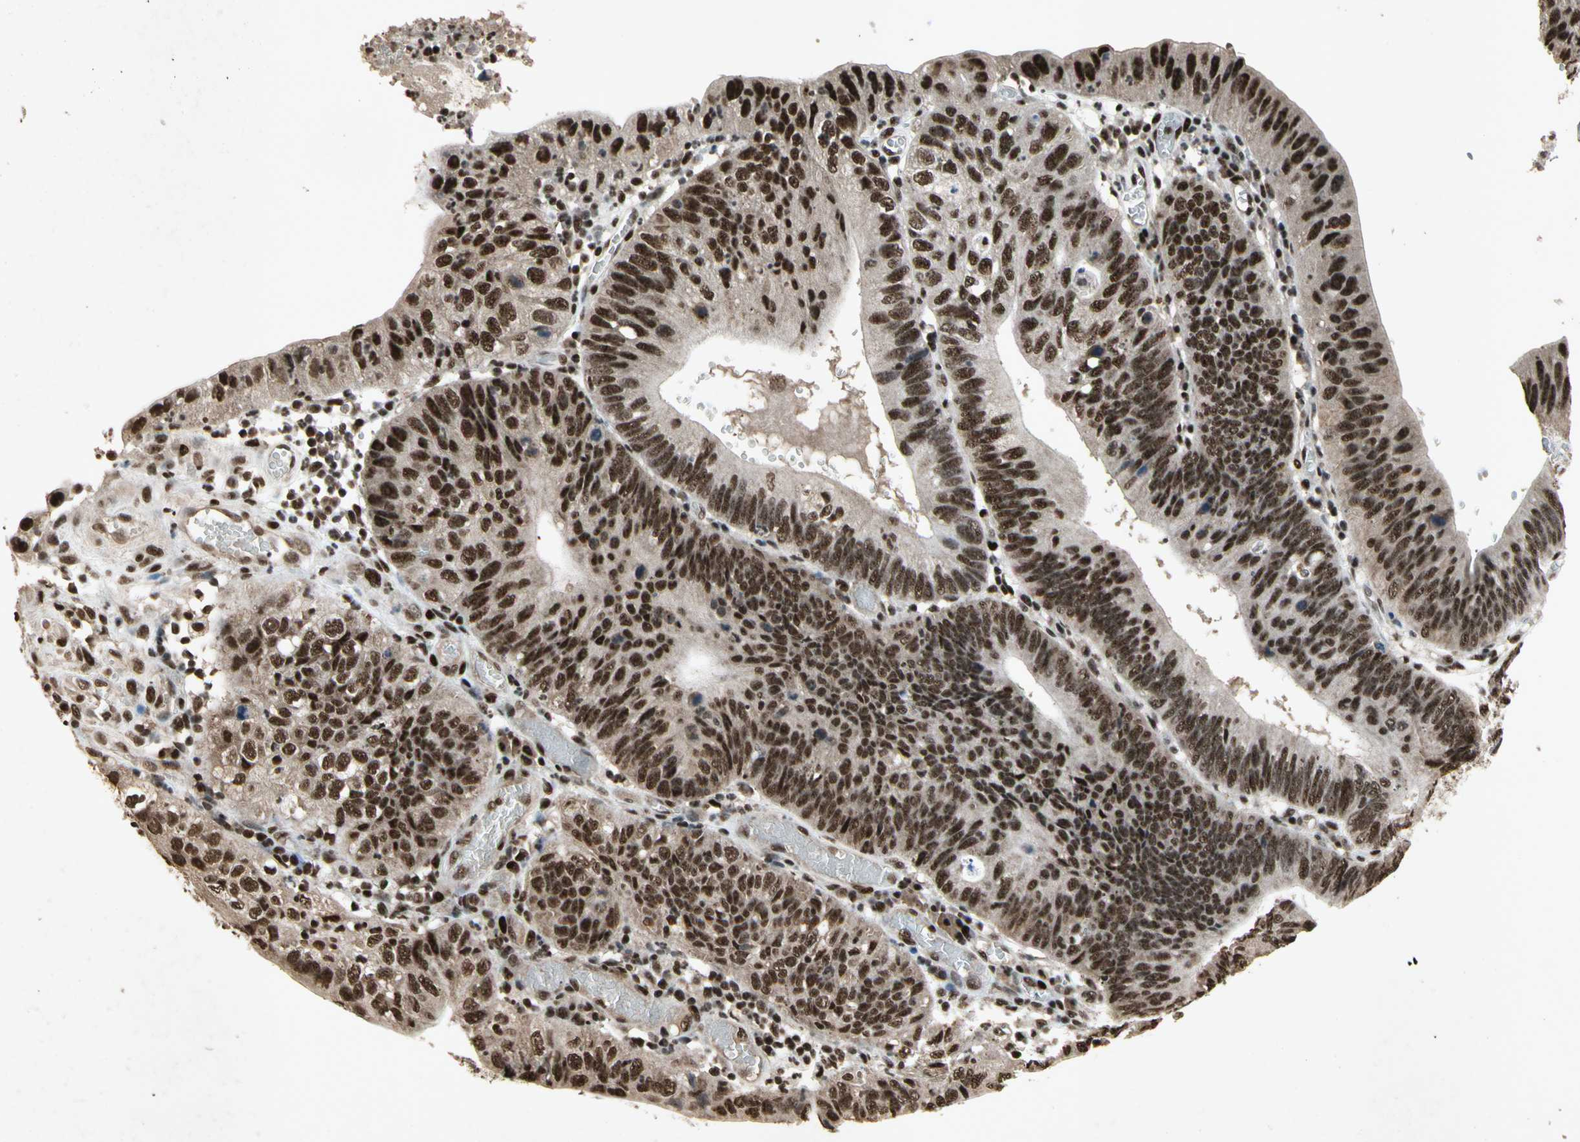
{"staining": {"intensity": "strong", "quantity": ">75%", "location": "nuclear"}, "tissue": "stomach cancer", "cell_type": "Tumor cells", "image_type": "cancer", "snomed": [{"axis": "morphology", "description": "Adenocarcinoma, NOS"}, {"axis": "topography", "description": "Stomach"}], "caption": "Stomach cancer was stained to show a protein in brown. There is high levels of strong nuclear staining in about >75% of tumor cells.", "gene": "TBX2", "patient": {"sex": "male", "age": 59}}